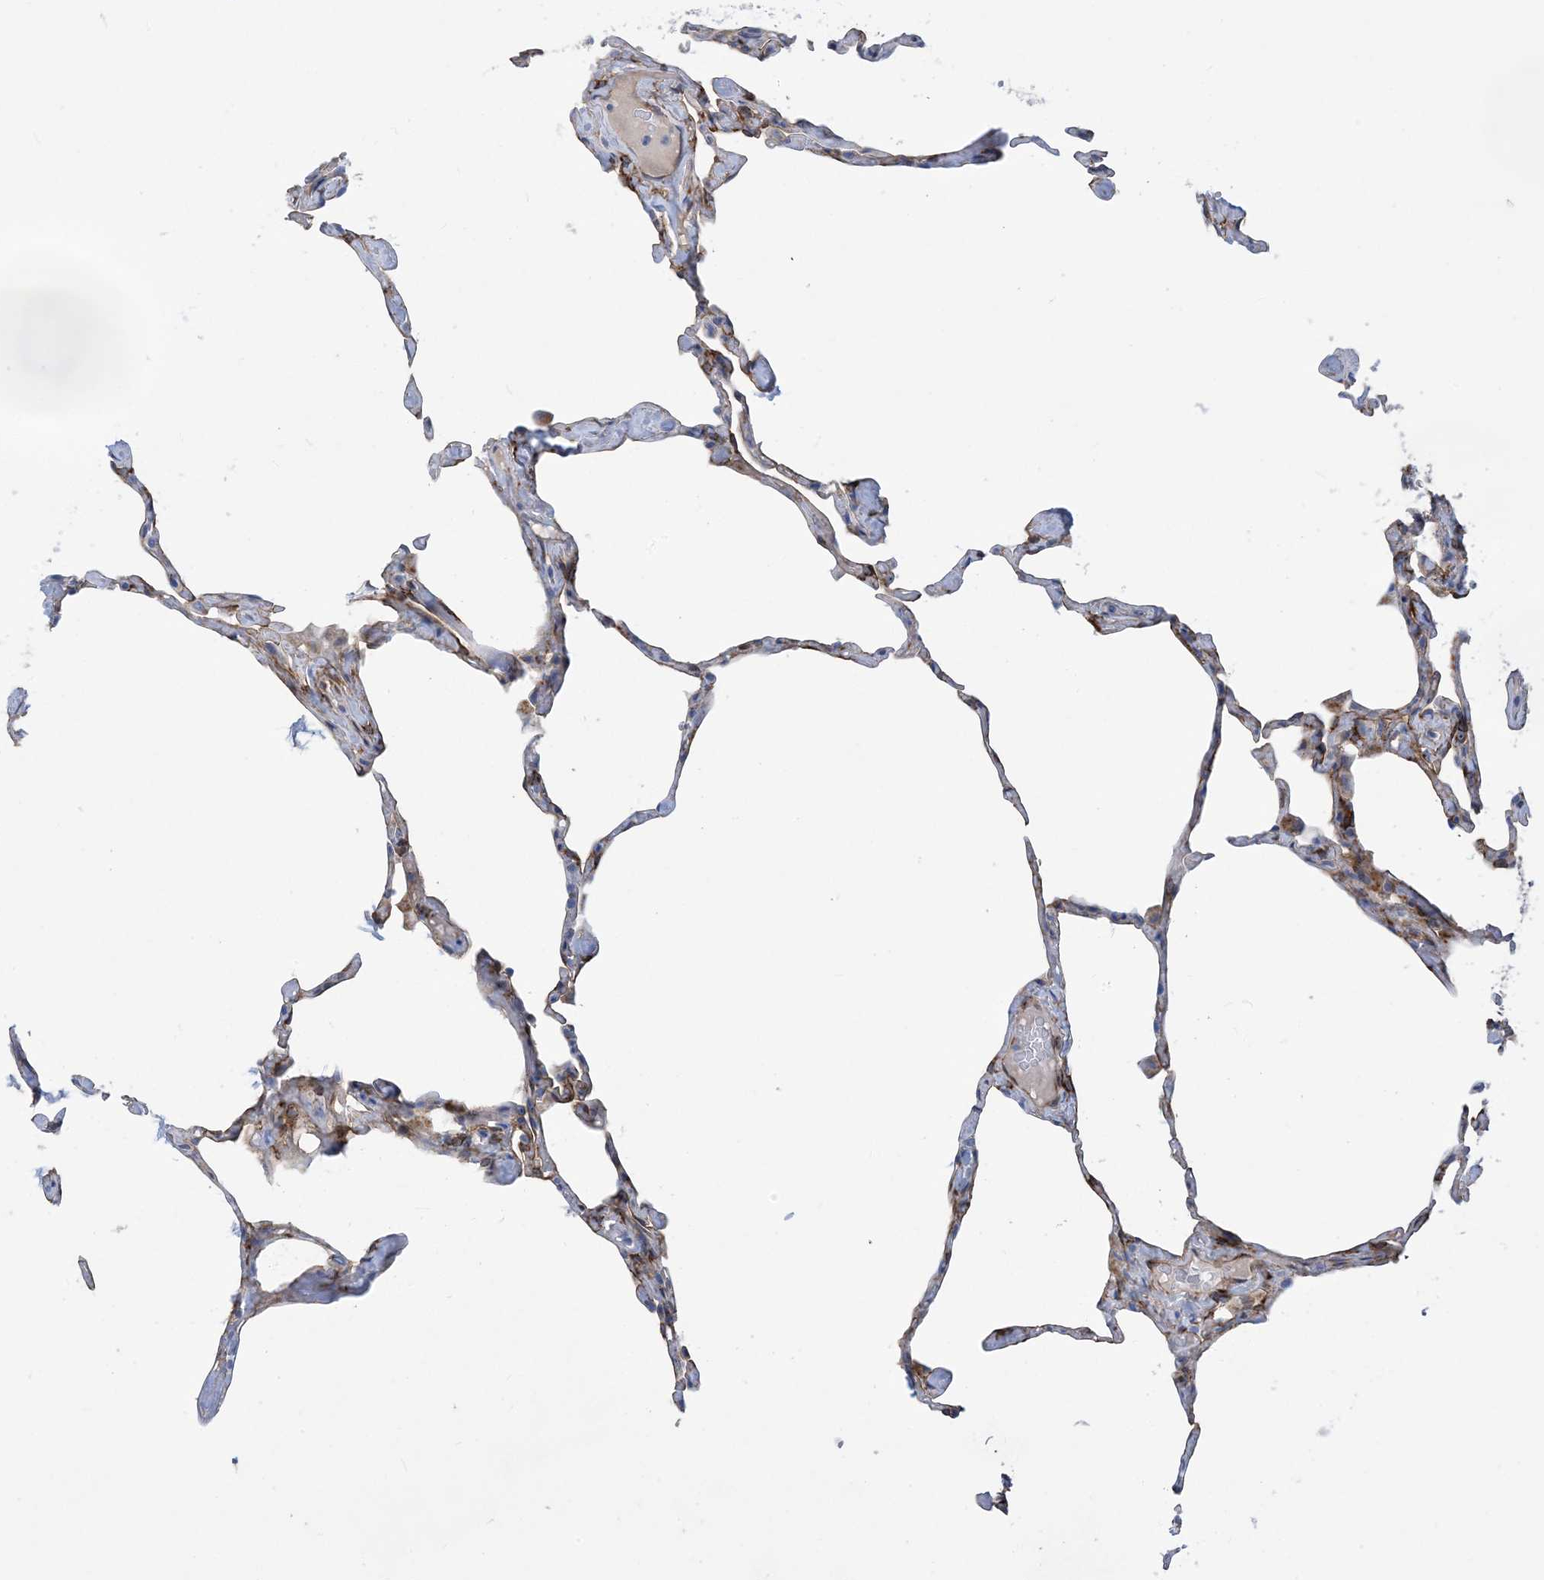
{"staining": {"intensity": "moderate", "quantity": "<25%", "location": "cytoplasmic/membranous"}, "tissue": "lung", "cell_type": "Alveolar cells", "image_type": "normal", "snomed": [{"axis": "morphology", "description": "Normal tissue, NOS"}, {"axis": "topography", "description": "Lung"}], "caption": "A brown stain labels moderate cytoplasmic/membranous expression of a protein in alveolar cells of unremarkable lung.", "gene": "RBMS3", "patient": {"sex": "male", "age": 65}}